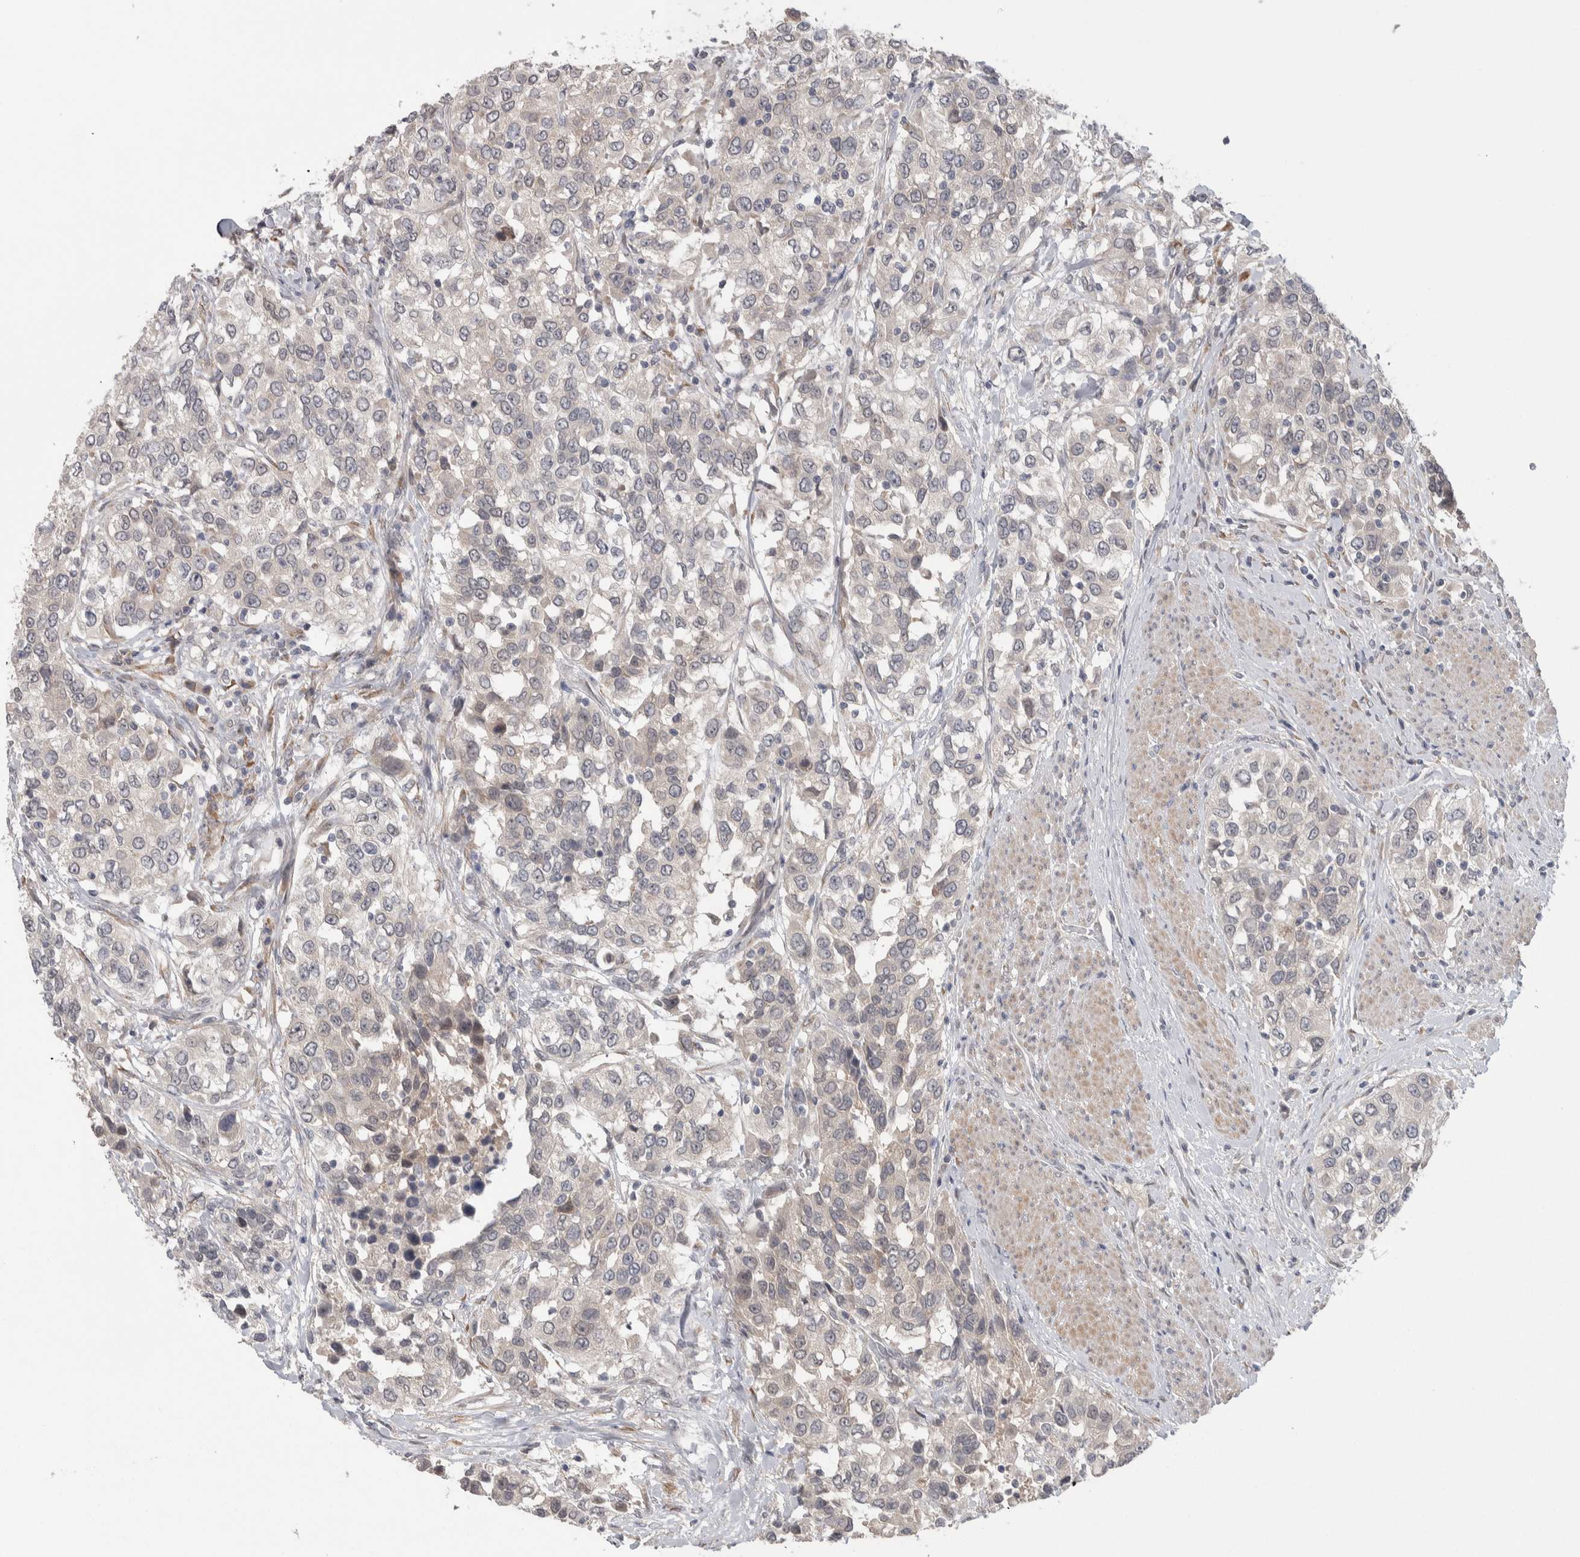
{"staining": {"intensity": "weak", "quantity": "<25%", "location": "cytoplasmic/membranous"}, "tissue": "urothelial cancer", "cell_type": "Tumor cells", "image_type": "cancer", "snomed": [{"axis": "morphology", "description": "Urothelial carcinoma, High grade"}, {"axis": "topography", "description": "Urinary bladder"}], "caption": "An IHC micrograph of urothelial cancer is shown. There is no staining in tumor cells of urothelial cancer.", "gene": "CUL2", "patient": {"sex": "female", "age": 80}}